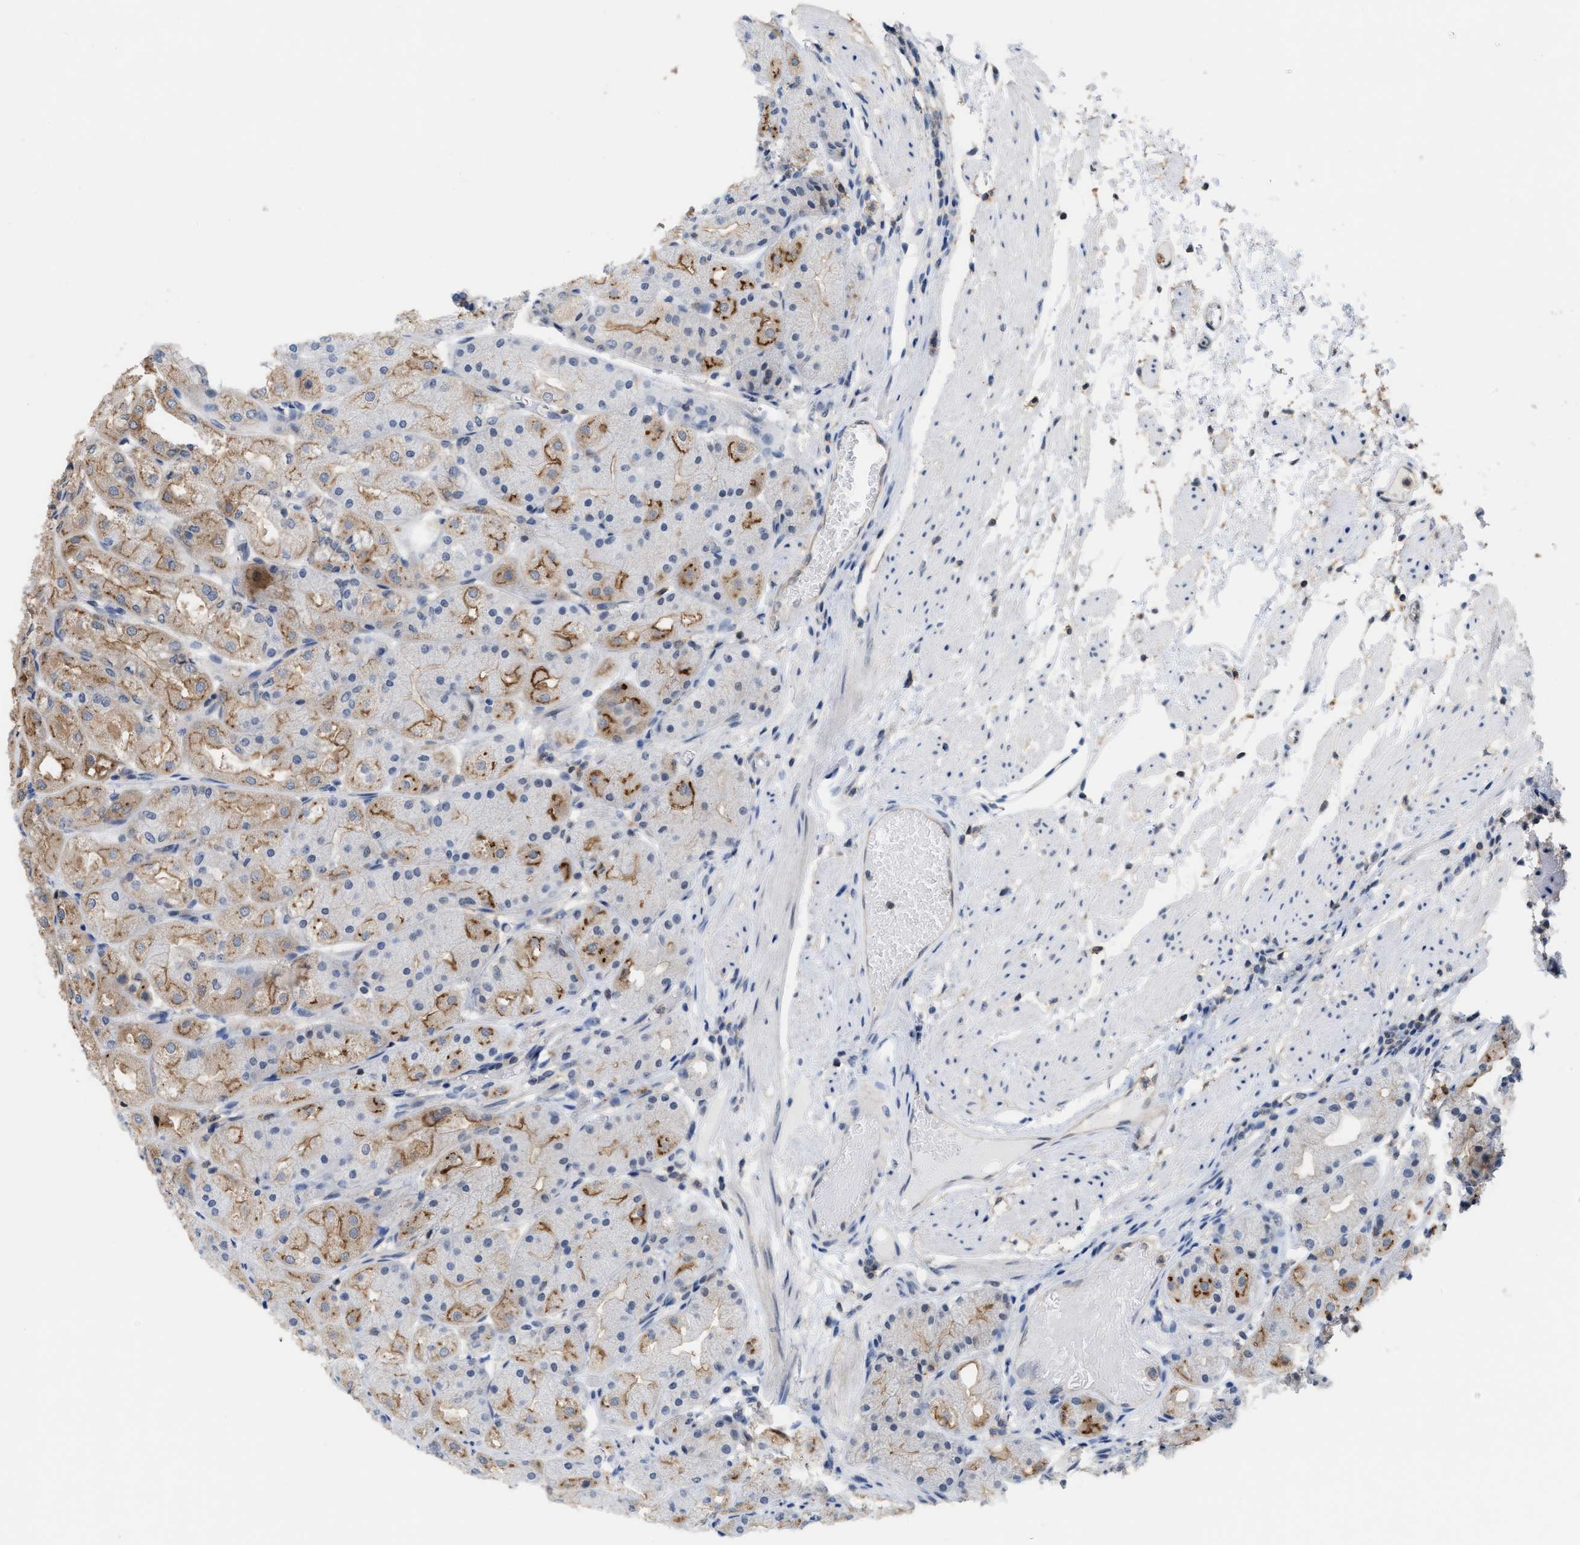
{"staining": {"intensity": "moderate", "quantity": "25%-75%", "location": "cytoplasmic/membranous"}, "tissue": "stomach", "cell_type": "Glandular cells", "image_type": "normal", "snomed": [{"axis": "morphology", "description": "Normal tissue, NOS"}, {"axis": "topography", "description": "Stomach, upper"}], "caption": "Immunohistochemistry image of unremarkable stomach: human stomach stained using immunohistochemistry (IHC) demonstrates medium levels of moderate protein expression localized specifically in the cytoplasmic/membranous of glandular cells, appearing as a cytoplasmic/membranous brown color.", "gene": "BAIAP2L1", "patient": {"sex": "male", "age": 72}}